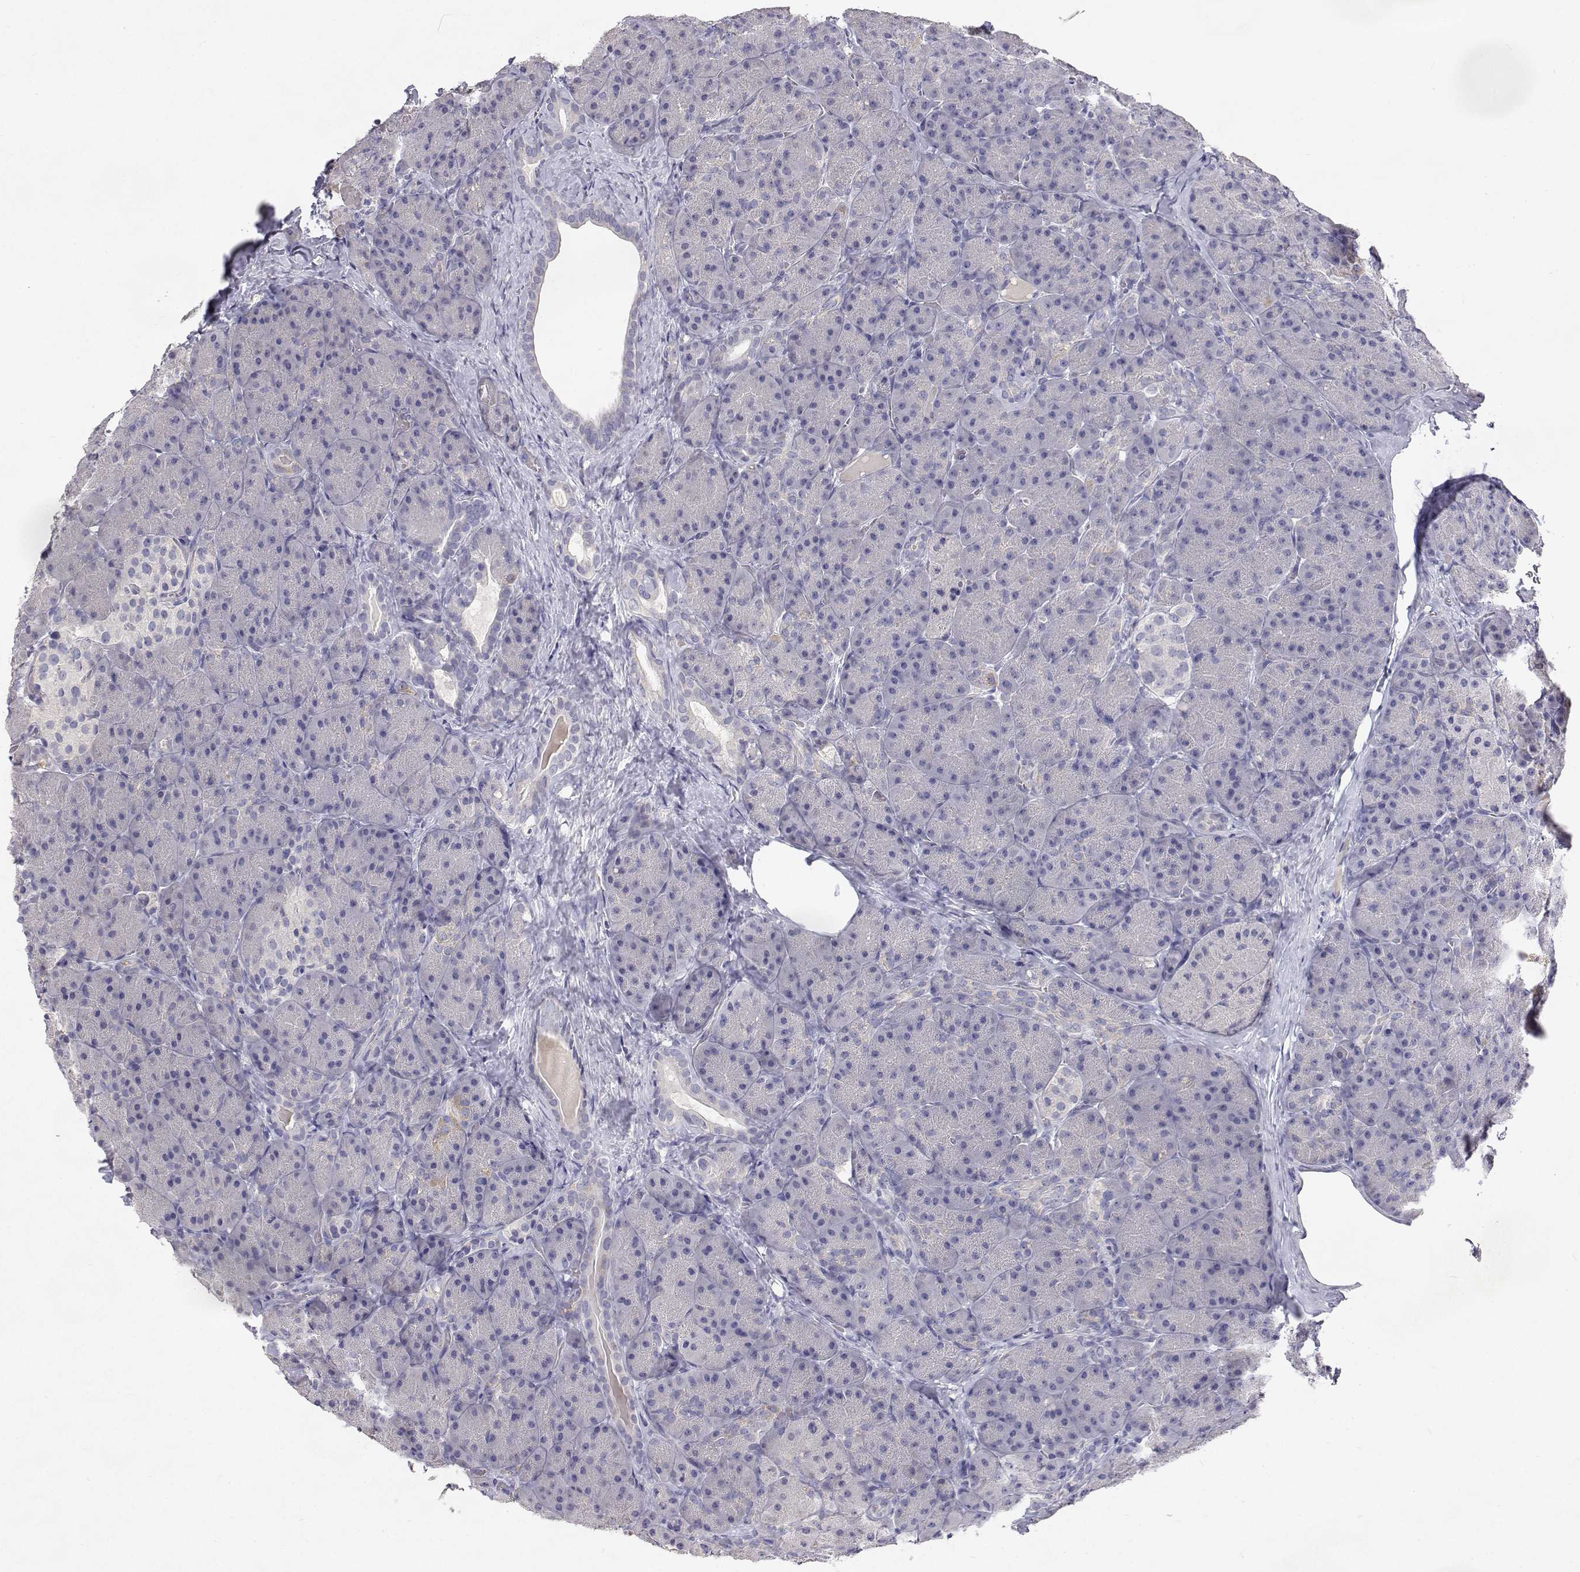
{"staining": {"intensity": "negative", "quantity": "none", "location": "none"}, "tissue": "pancreas", "cell_type": "Exocrine glandular cells", "image_type": "normal", "snomed": [{"axis": "morphology", "description": "Normal tissue, NOS"}, {"axis": "topography", "description": "Pancreas"}], "caption": "DAB immunohistochemical staining of normal pancreas displays no significant staining in exocrine glandular cells. Nuclei are stained in blue.", "gene": "TRIM60", "patient": {"sex": "male", "age": 57}}